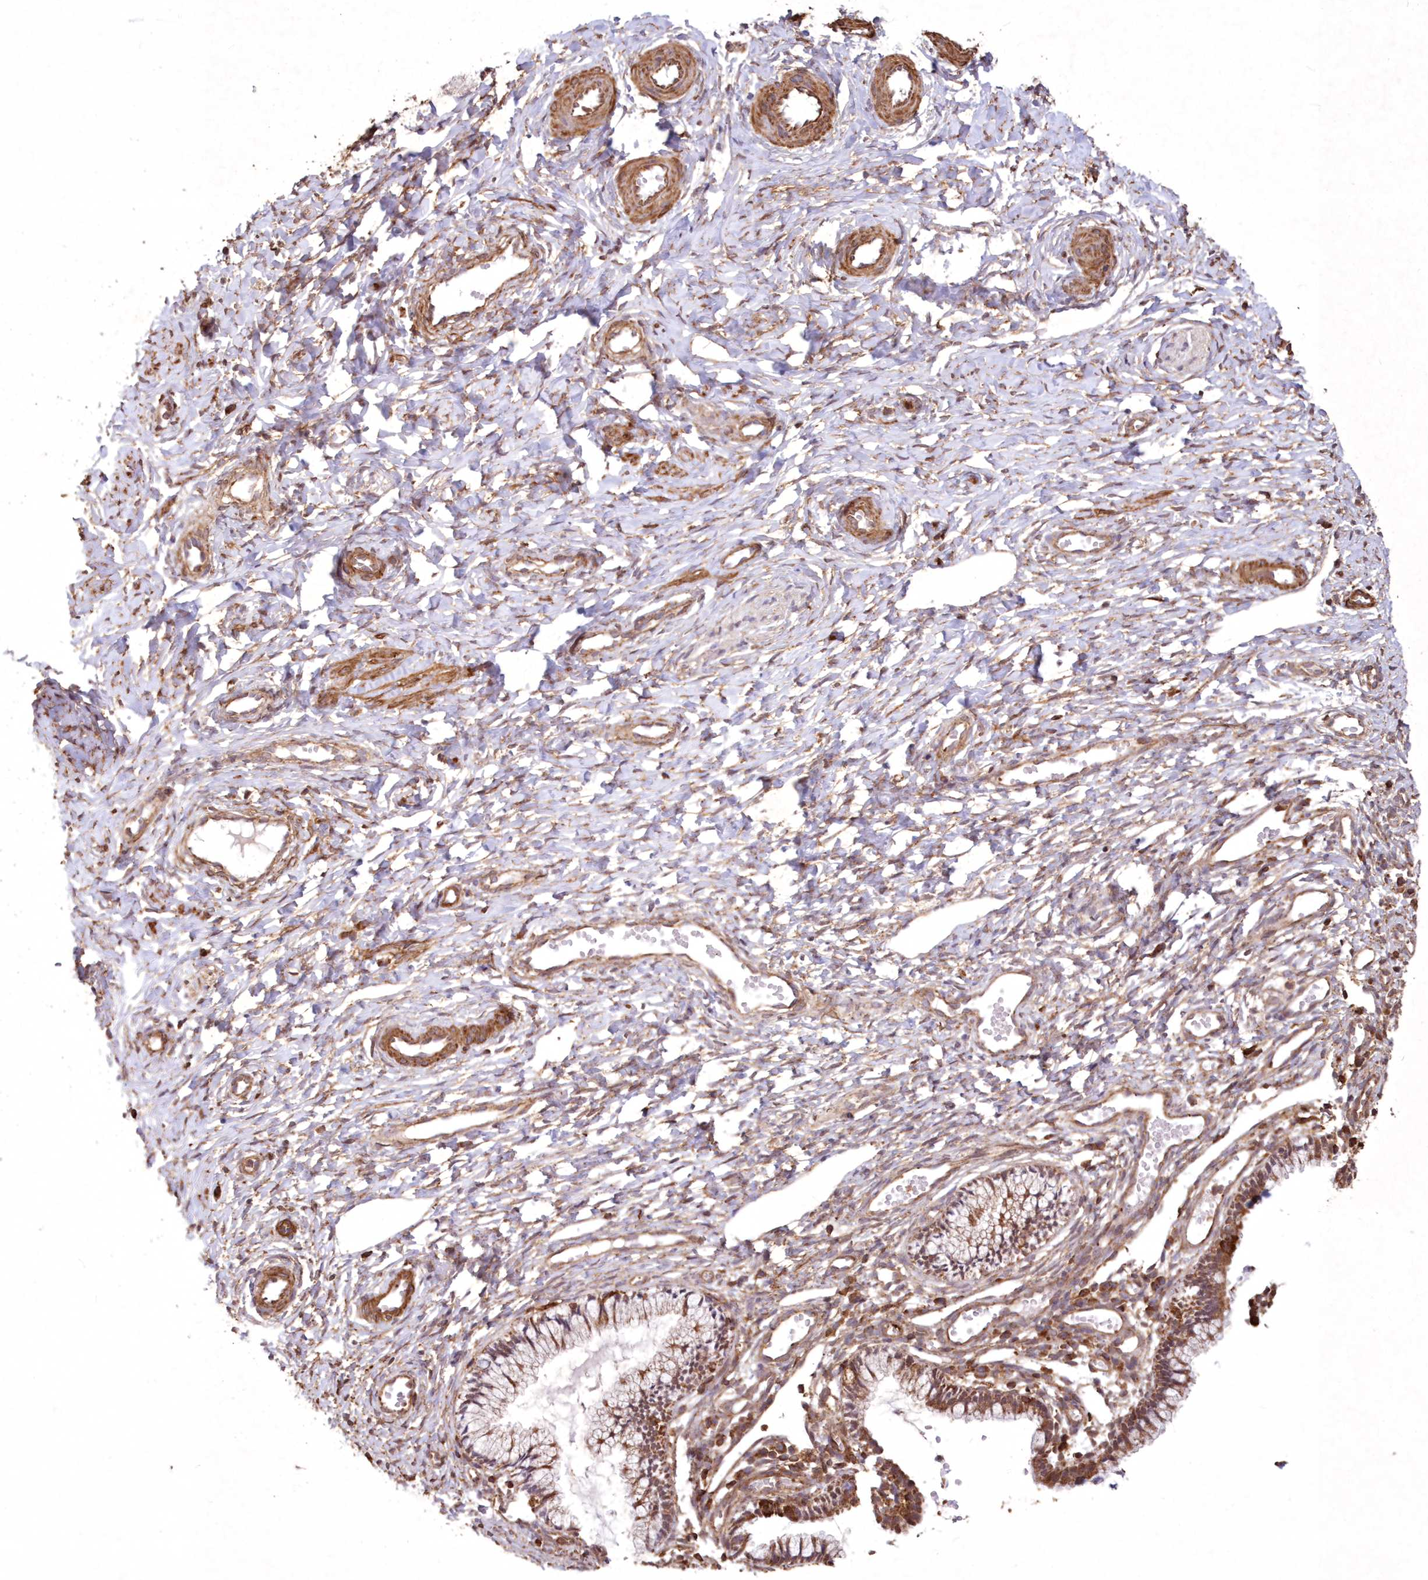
{"staining": {"intensity": "moderate", "quantity": ">75%", "location": "cytoplasmic/membranous"}, "tissue": "cervix", "cell_type": "Glandular cells", "image_type": "normal", "snomed": [{"axis": "morphology", "description": "Normal tissue, NOS"}, {"axis": "topography", "description": "Cervix"}], "caption": "The image demonstrates staining of normal cervix, revealing moderate cytoplasmic/membranous protein expression (brown color) within glandular cells.", "gene": "TMEM139", "patient": {"sex": "female", "age": 27}}